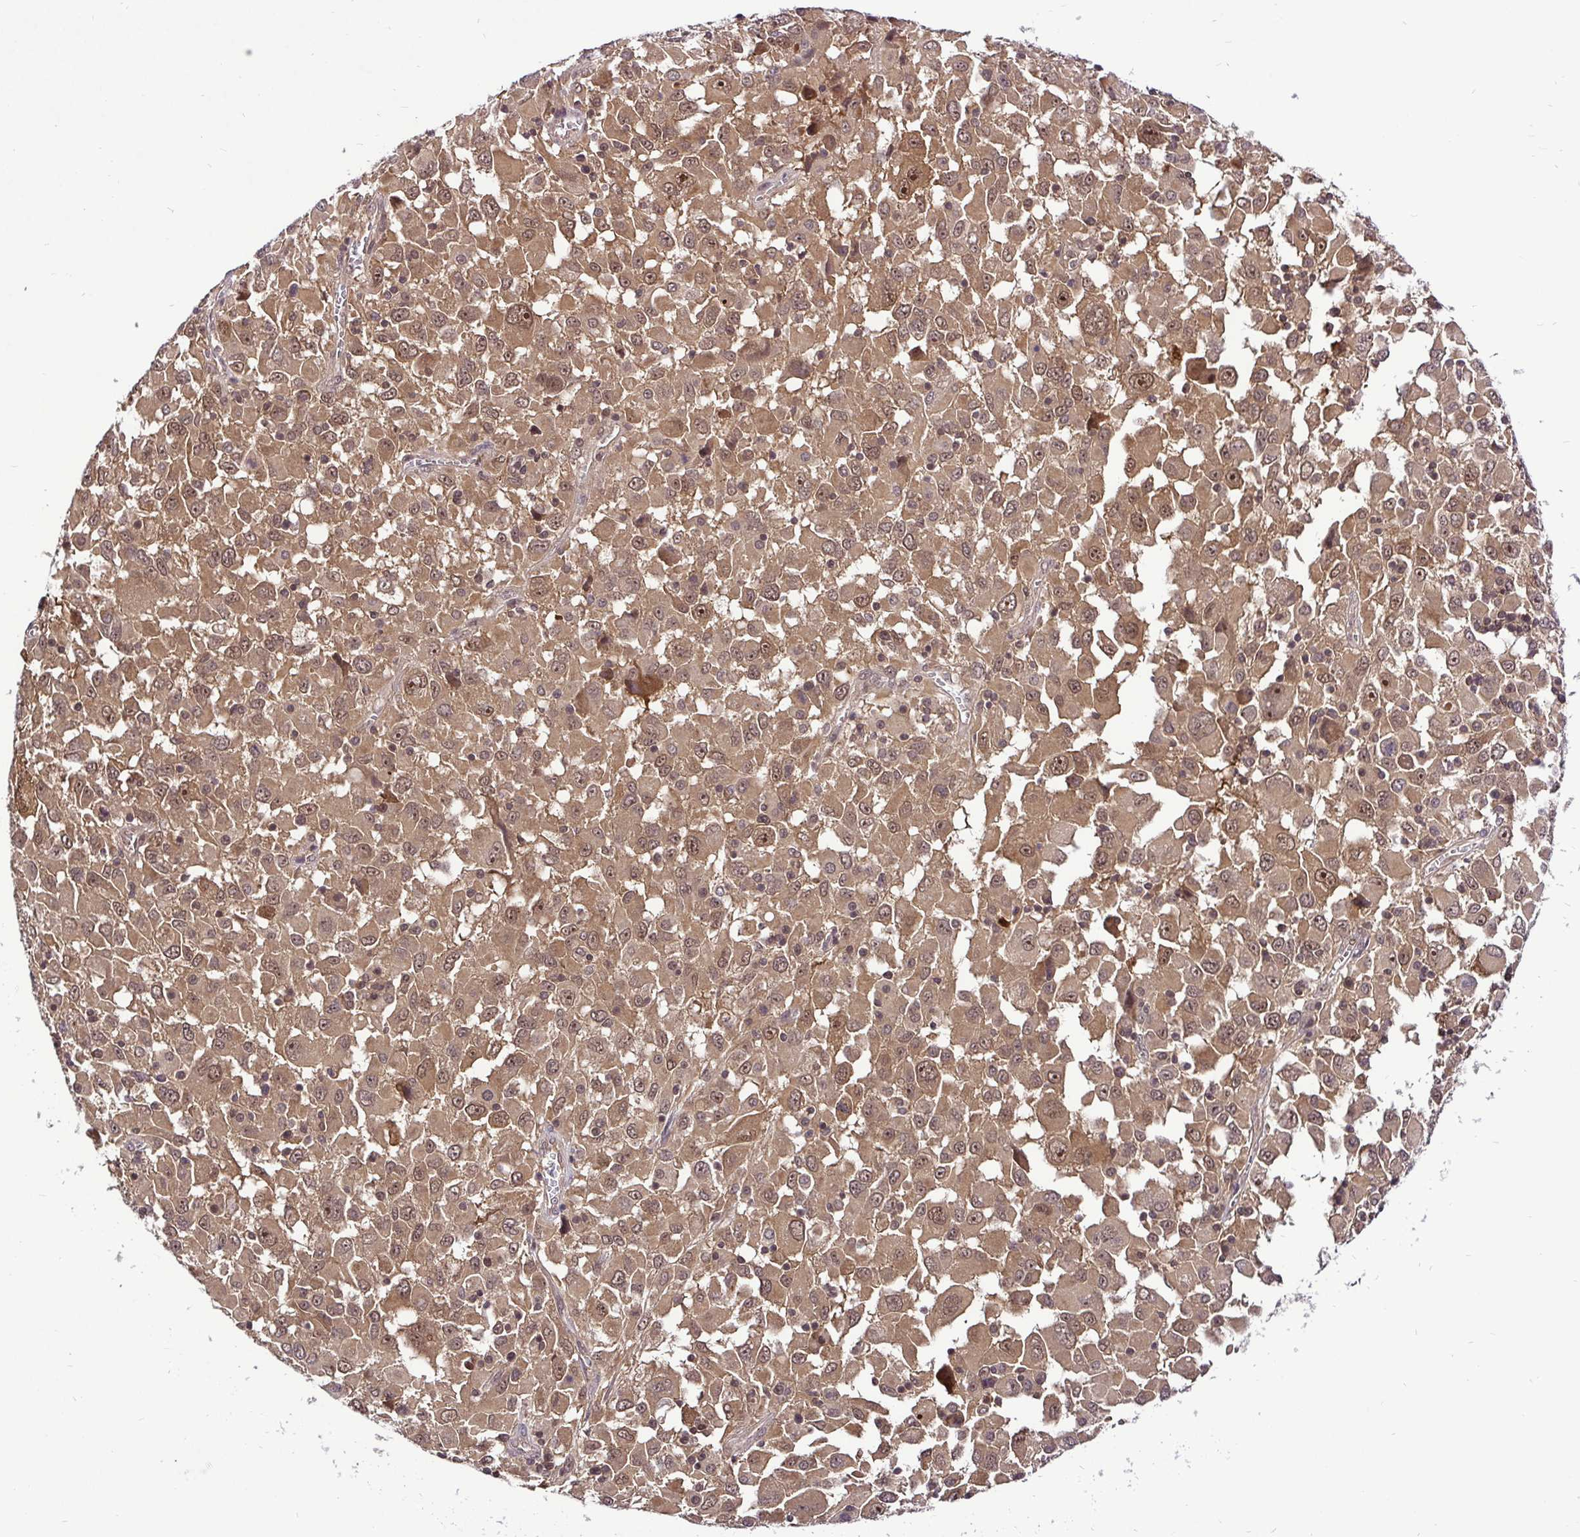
{"staining": {"intensity": "moderate", "quantity": ">75%", "location": "cytoplasmic/membranous,nuclear"}, "tissue": "melanoma", "cell_type": "Tumor cells", "image_type": "cancer", "snomed": [{"axis": "morphology", "description": "Malignant melanoma, Metastatic site"}, {"axis": "topography", "description": "Soft tissue"}], "caption": "Melanoma stained with immunohistochemistry displays moderate cytoplasmic/membranous and nuclear positivity in approximately >75% of tumor cells.", "gene": "UBE2M", "patient": {"sex": "male", "age": 50}}